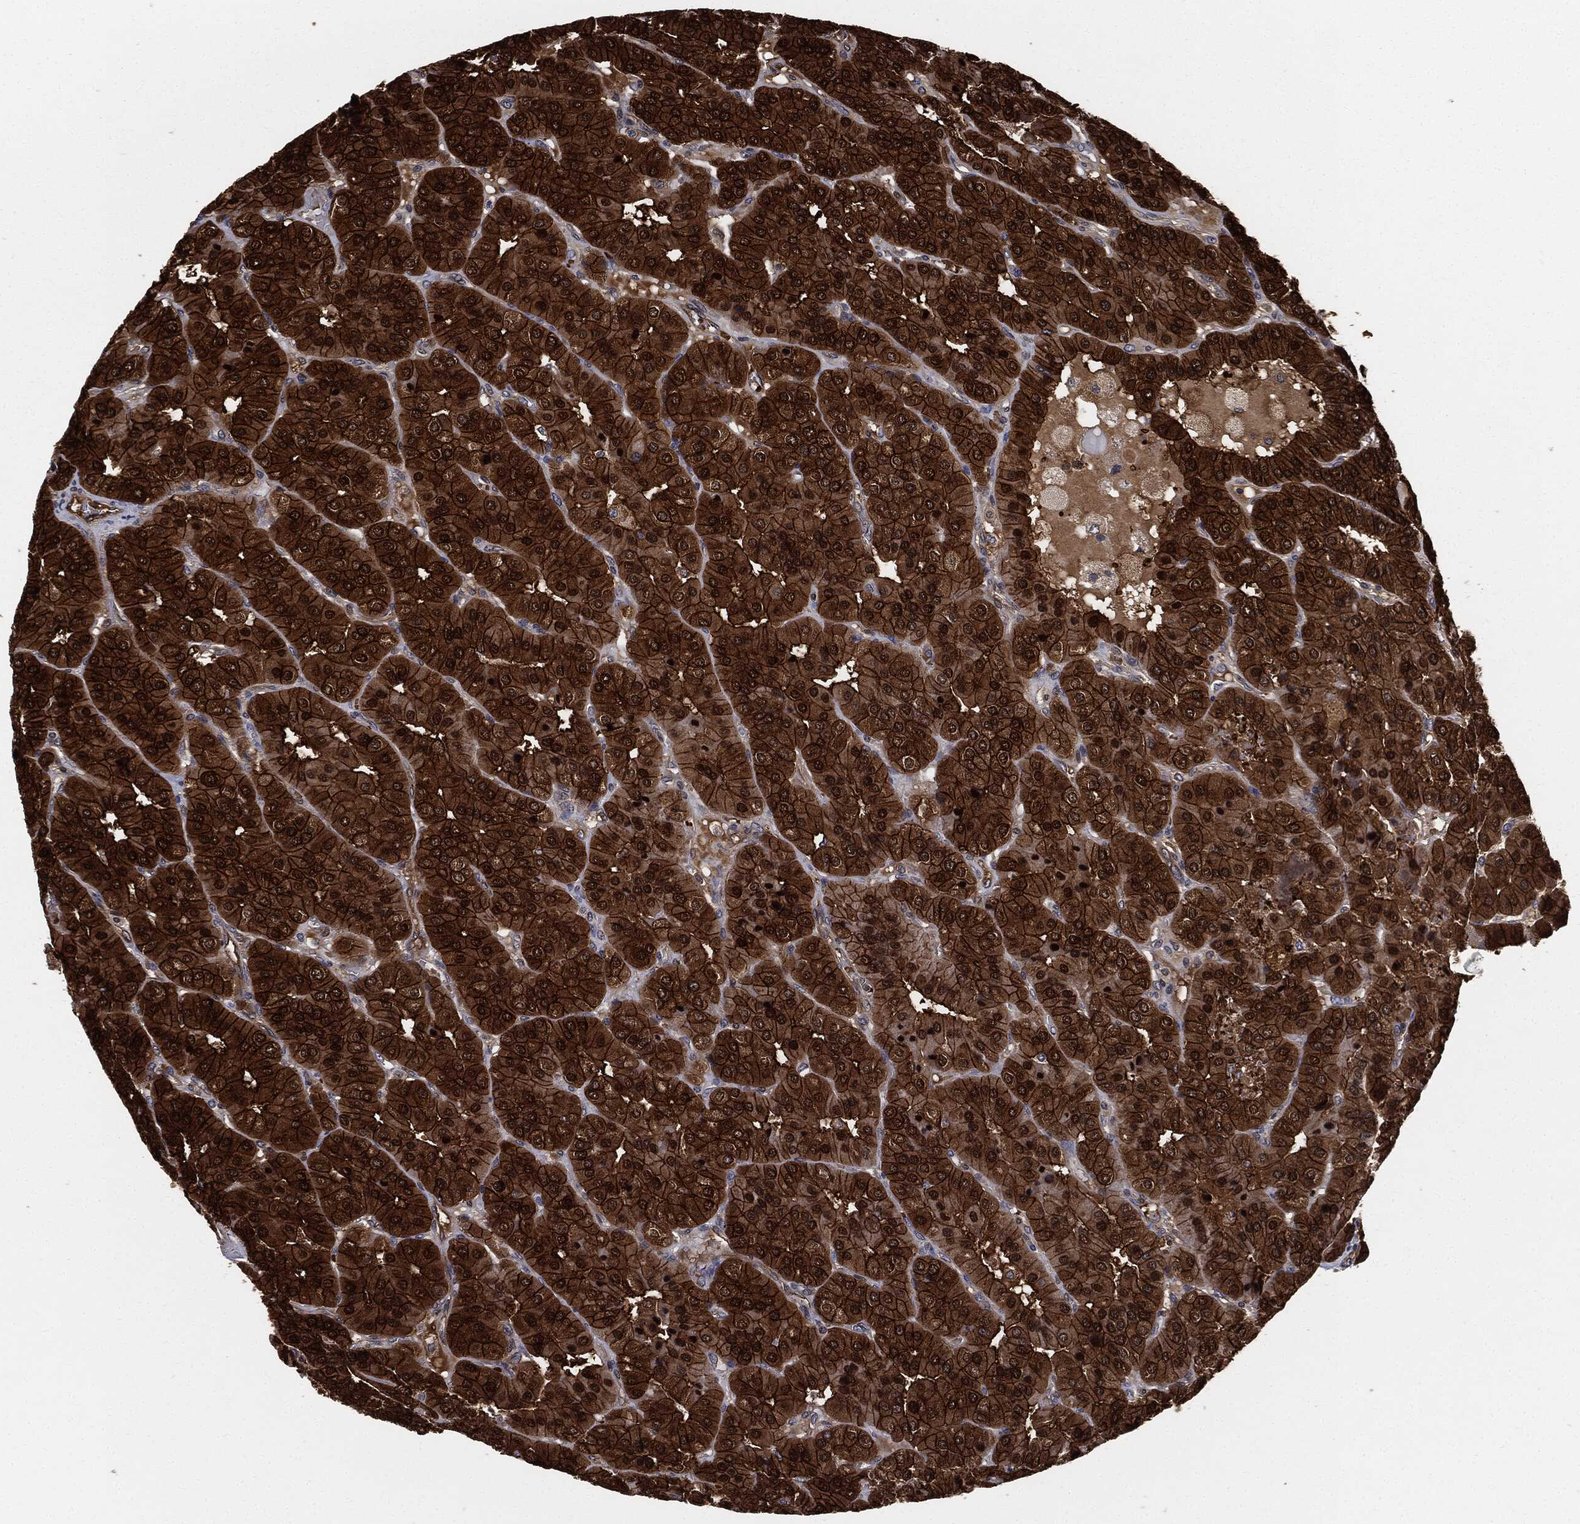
{"staining": {"intensity": "strong", "quantity": ">75%", "location": "cytoplasmic/membranous"}, "tissue": "parathyroid gland", "cell_type": "Glandular cells", "image_type": "normal", "snomed": [{"axis": "morphology", "description": "Normal tissue, NOS"}, {"axis": "morphology", "description": "Adenoma, NOS"}, {"axis": "topography", "description": "Parathyroid gland"}], "caption": "Immunohistochemical staining of benign parathyroid gland reveals >75% levels of strong cytoplasmic/membranous protein staining in approximately >75% of glandular cells. (IHC, brightfield microscopy, high magnification).", "gene": "PRDX2", "patient": {"sex": "female", "age": 86}}